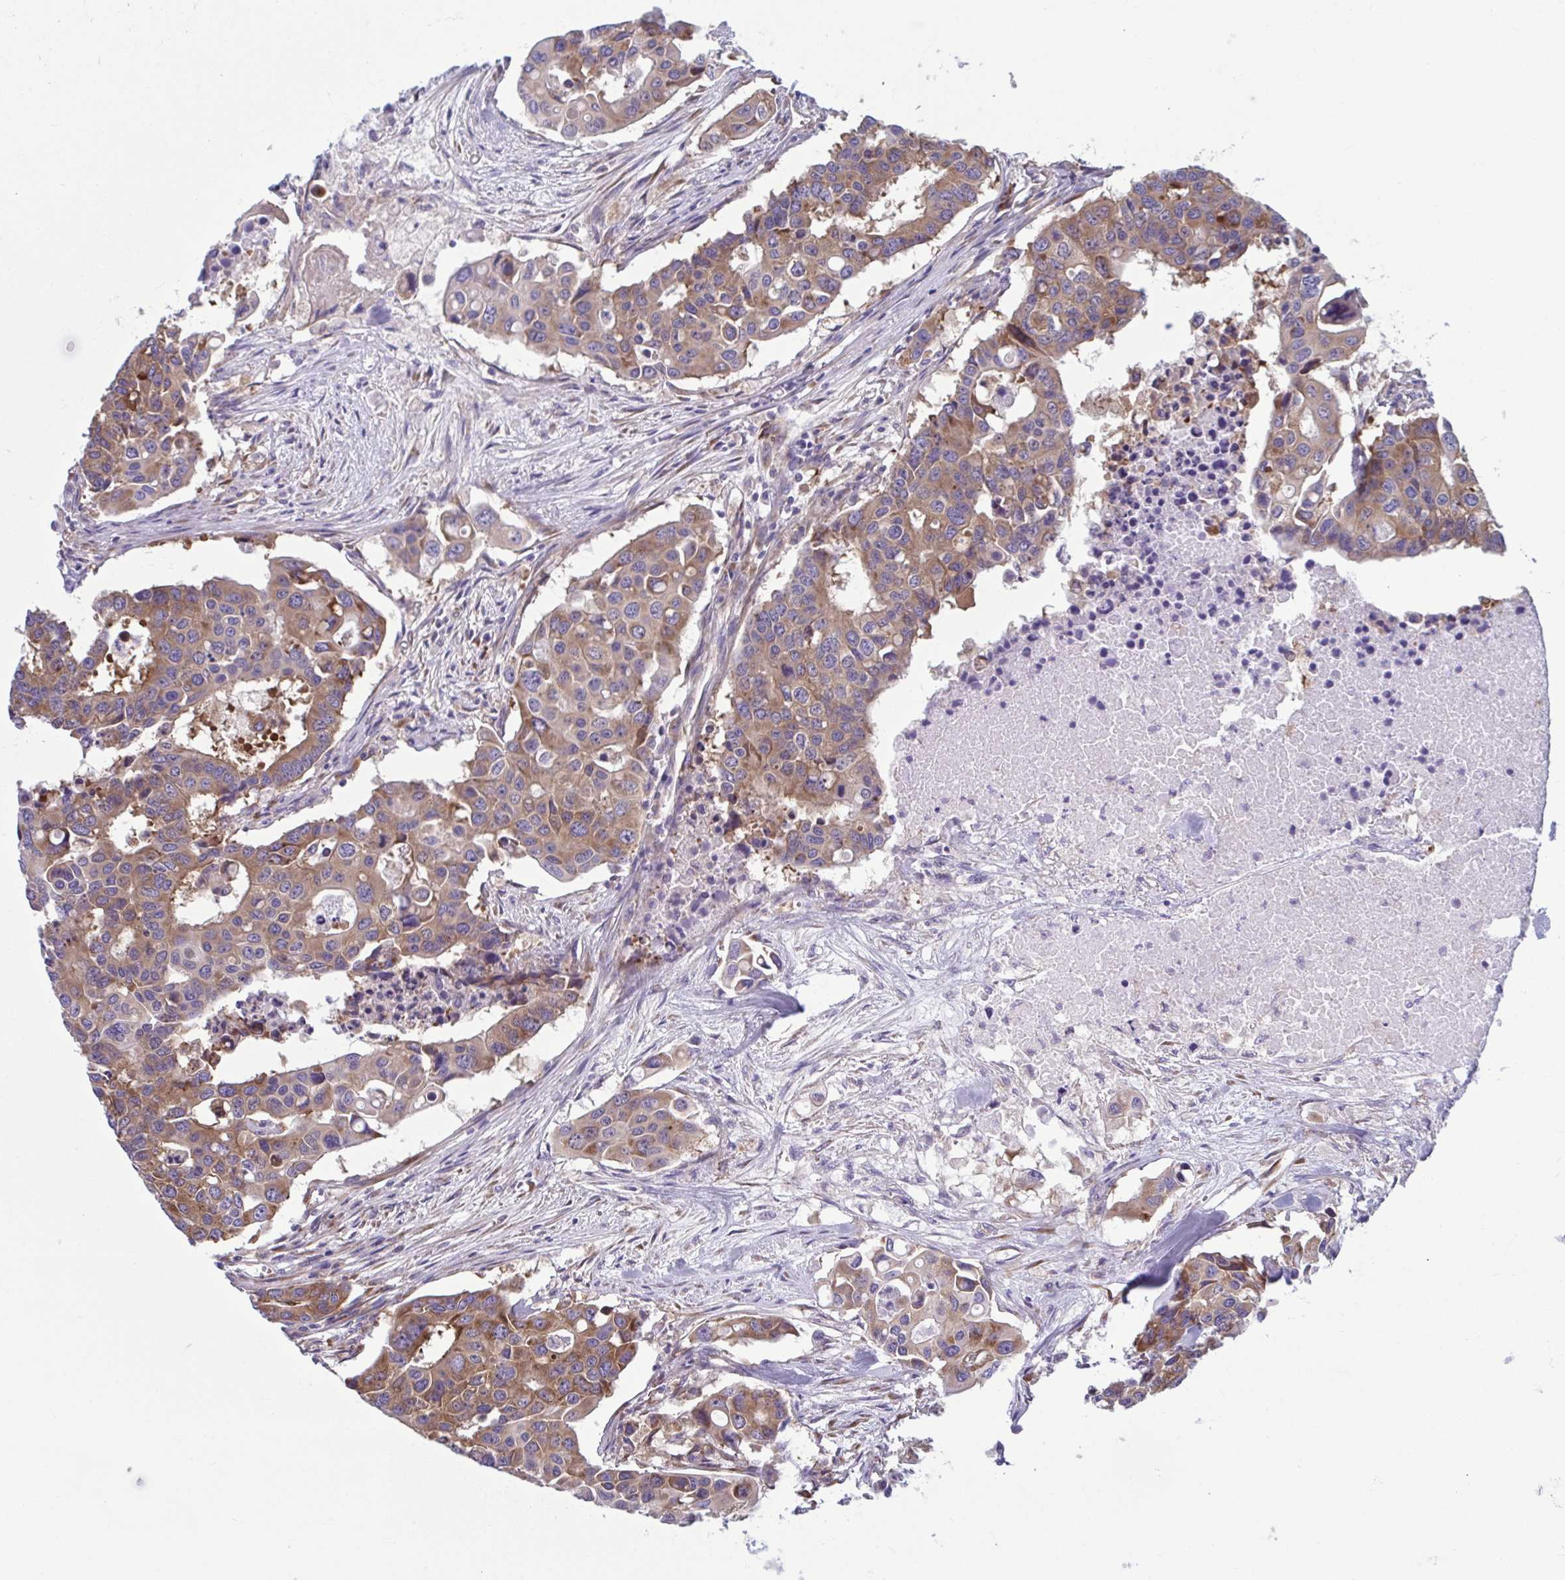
{"staining": {"intensity": "moderate", "quantity": ">75%", "location": "cytoplasmic/membranous"}, "tissue": "colorectal cancer", "cell_type": "Tumor cells", "image_type": "cancer", "snomed": [{"axis": "morphology", "description": "Adenocarcinoma, NOS"}, {"axis": "topography", "description": "Colon"}], "caption": "The immunohistochemical stain labels moderate cytoplasmic/membranous staining in tumor cells of colorectal cancer tissue.", "gene": "RPS16", "patient": {"sex": "male", "age": 77}}